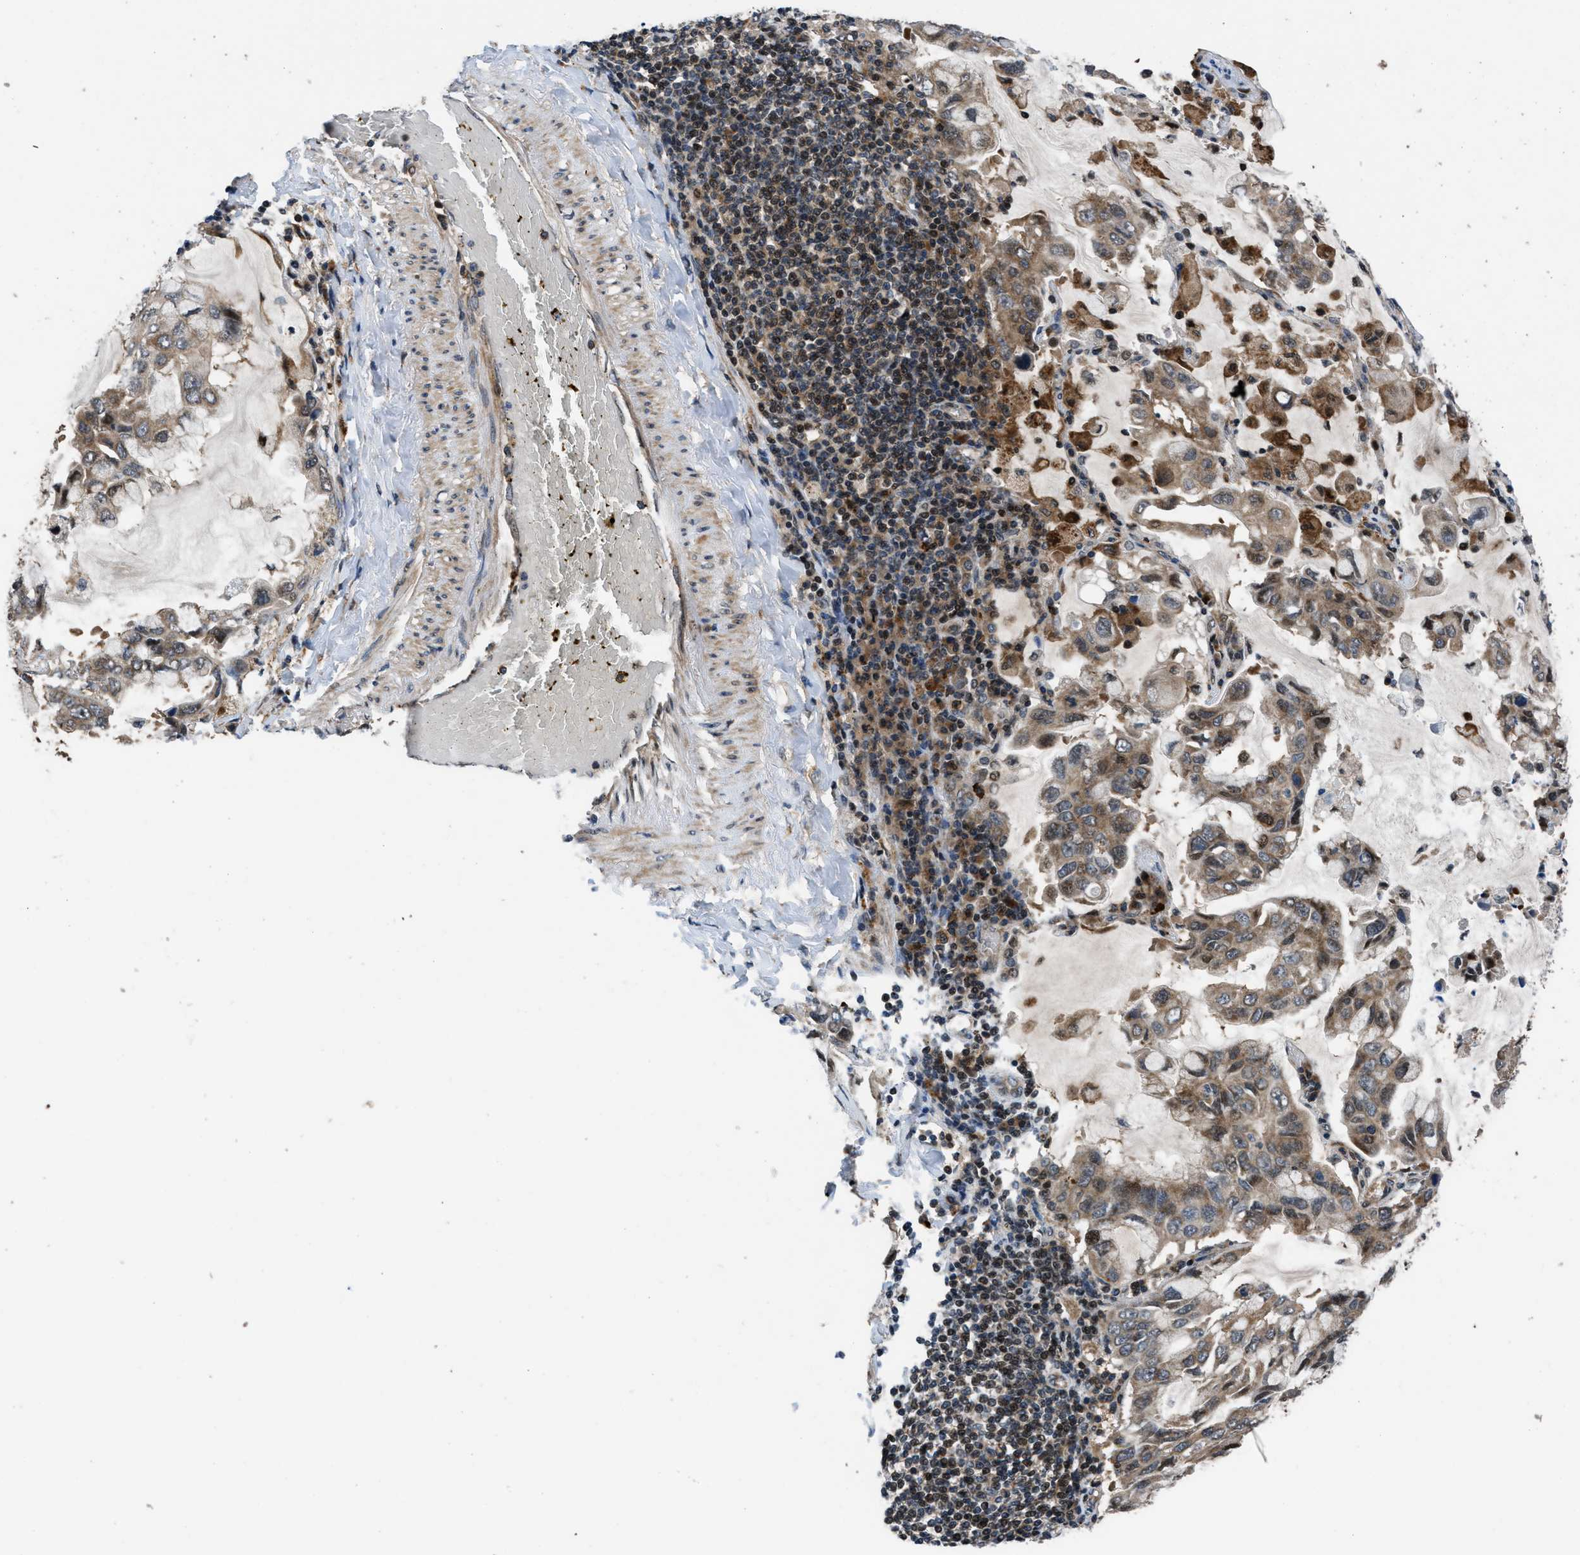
{"staining": {"intensity": "moderate", "quantity": ">75%", "location": "cytoplasmic/membranous"}, "tissue": "lung cancer", "cell_type": "Tumor cells", "image_type": "cancer", "snomed": [{"axis": "morphology", "description": "Adenocarcinoma, NOS"}, {"axis": "topography", "description": "Lung"}], "caption": "A medium amount of moderate cytoplasmic/membranous expression is appreciated in approximately >75% of tumor cells in lung cancer tissue.", "gene": "CTBS", "patient": {"sex": "male", "age": 64}}